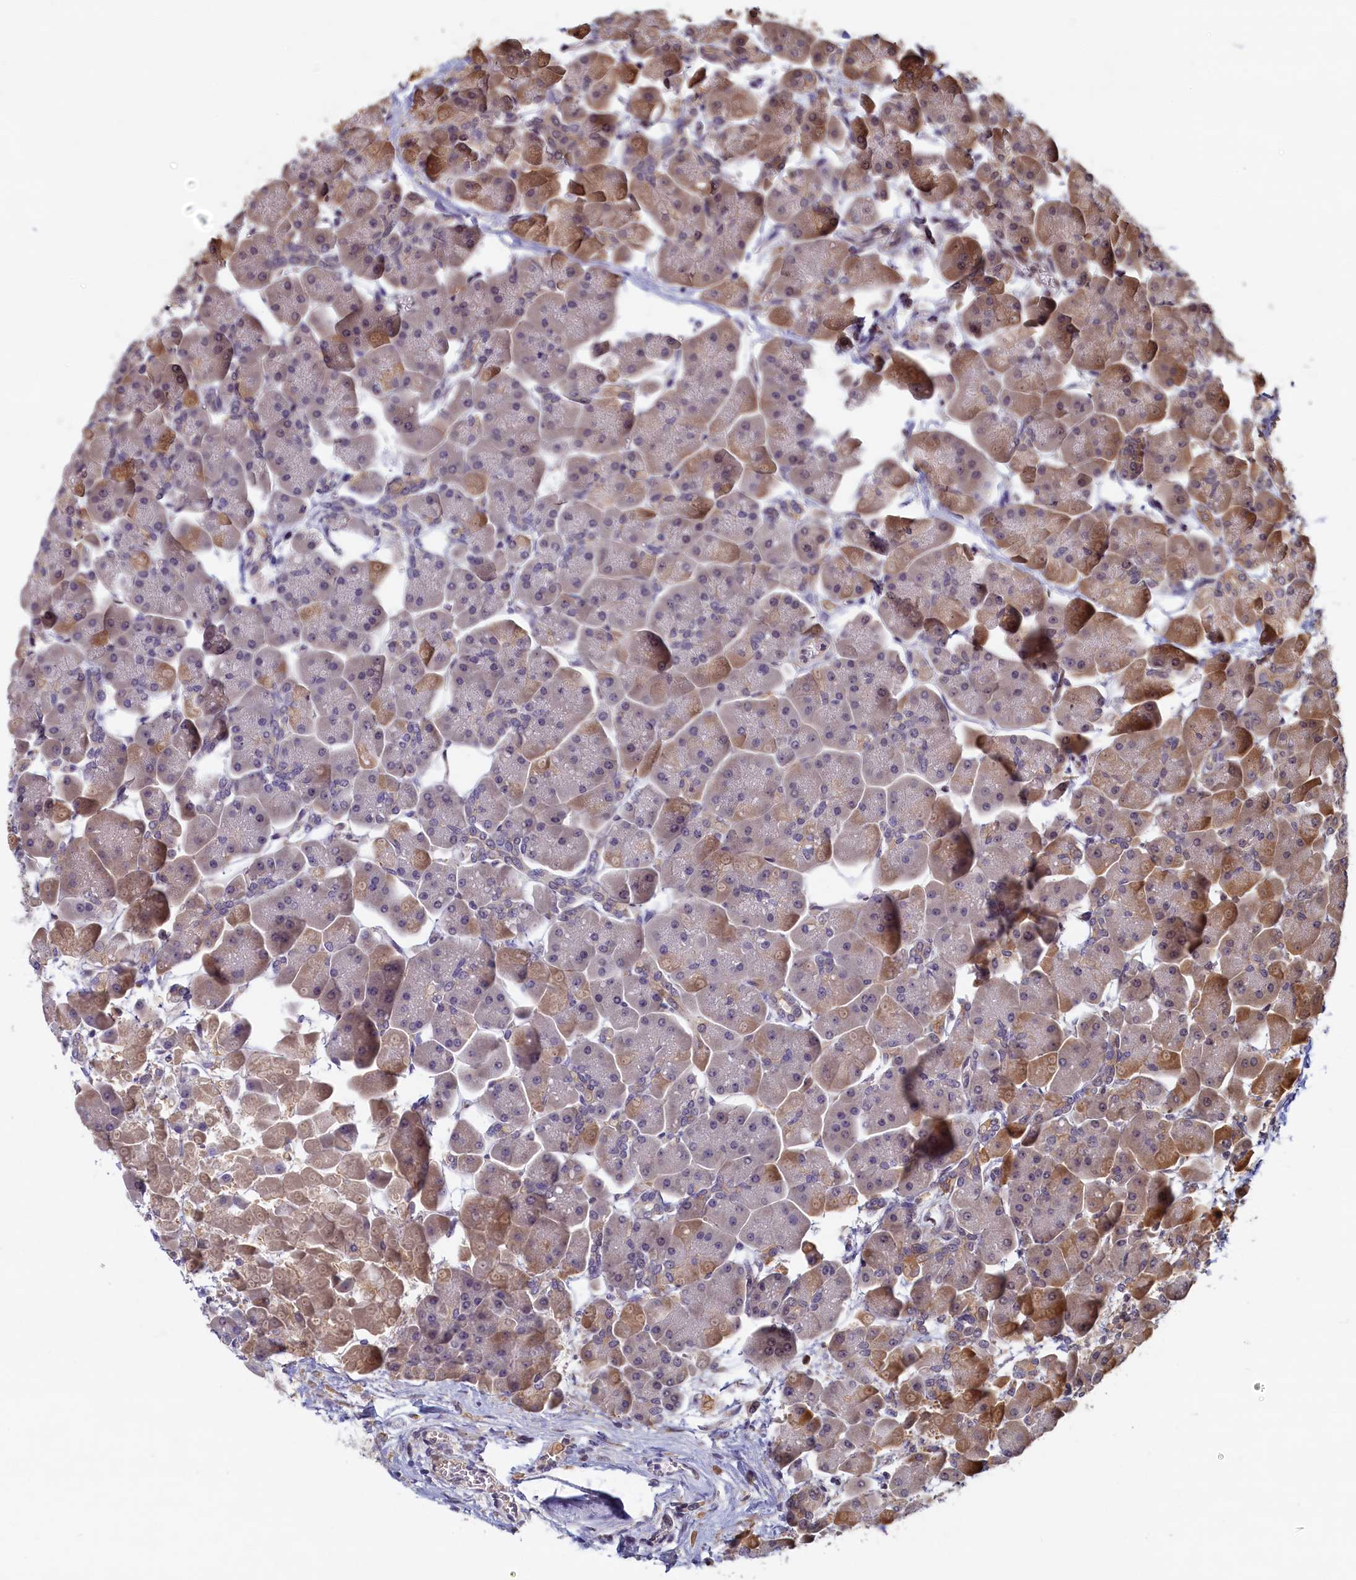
{"staining": {"intensity": "moderate", "quantity": "<25%", "location": "cytoplasmic/membranous"}, "tissue": "pancreas", "cell_type": "Exocrine glandular cells", "image_type": "normal", "snomed": [{"axis": "morphology", "description": "Normal tissue, NOS"}, {"axis": "topography", "description": "Pancreas"}], "caption": "A brown stain labels moderate cytoplasmic/membranous positivity of a protein in exocrine glandular cells of normal pancreas. (Brightfield microscopy of DAB IHC at high magnification).", "gene": "LCMT2", "patient": {"sex": "male", "age": 66}}